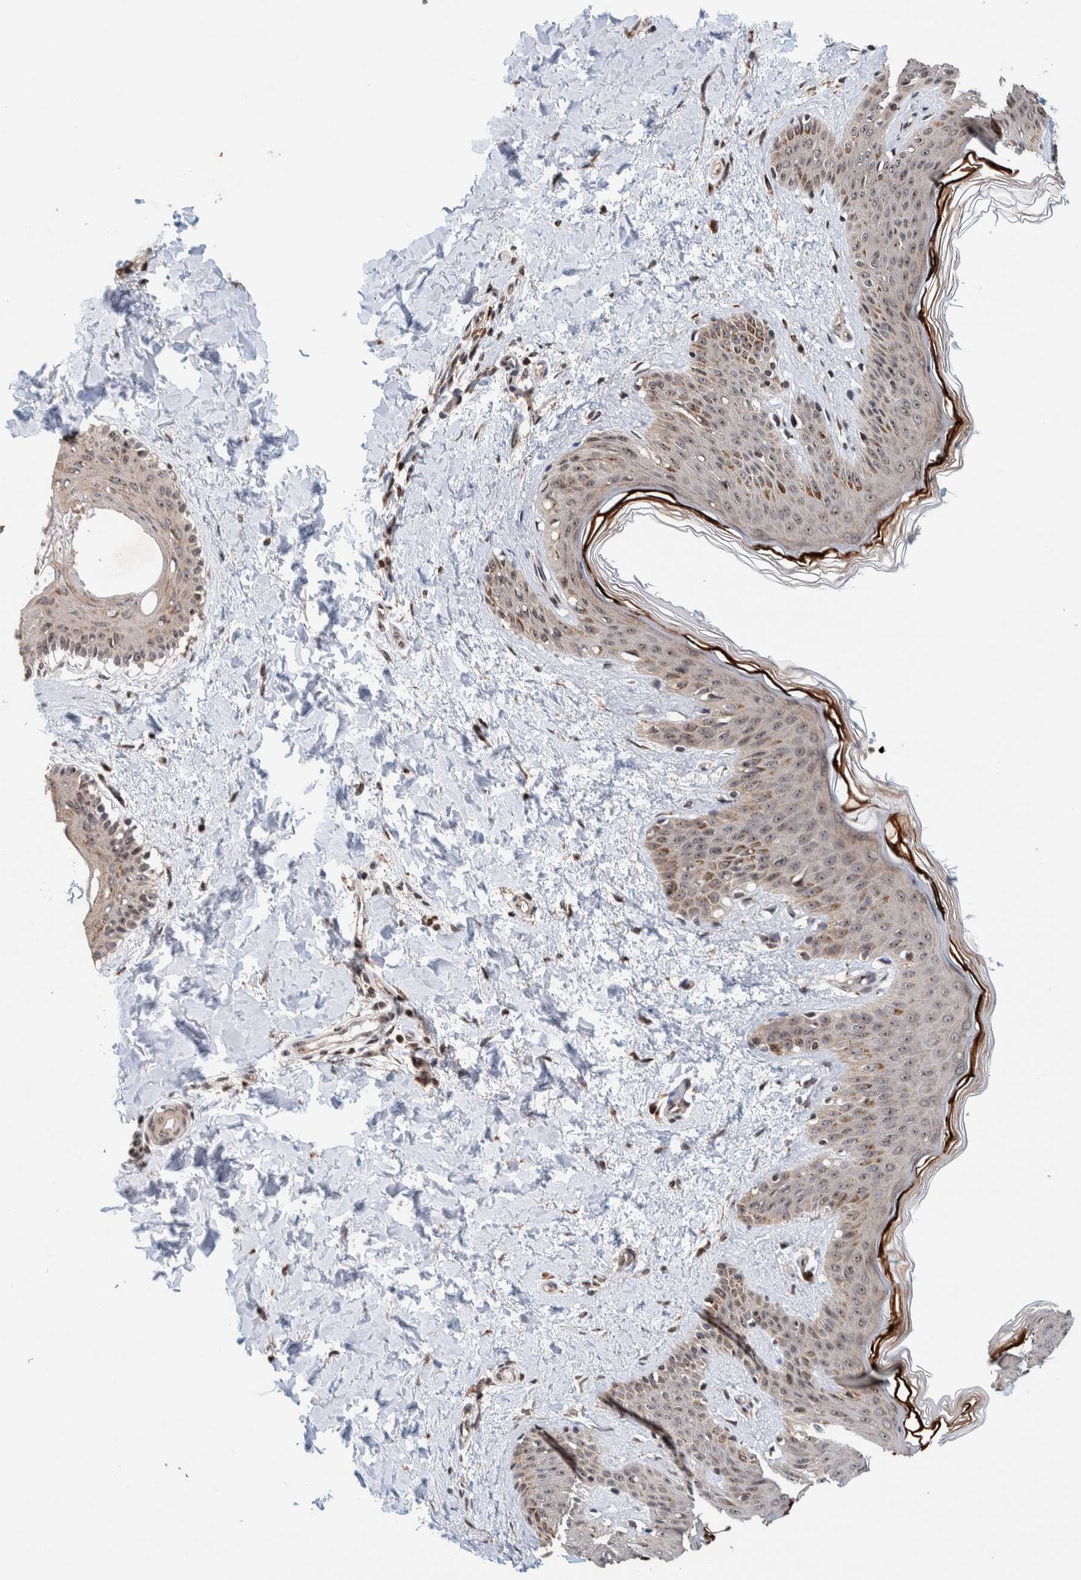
{"staining": {"intensity": "moderate", "quantity": ">75%", "location": "cytoplasmic/membranous,nuclear"}, "tissue": "skin", "cell_type": "Fibroblasts", "image_type": "normal", "snomed": [{"axis": "morphology", "description": "Normal tissue, NOS"}, {"axis": "morphology", "description": "Neoplasm, benign, NOS"}, {"axis": "topography", "description": "Skin"}, {"axis": "topography", "description": "Soft tissue"}], "caption": "Brown immunohistochemical staining in unremarkable skin exhibits moderate cytoplasmic/membranous,nuclear positivity in about >75% of fibroblasts. The protein is stained brown, and the nuclei are stained in blue (DAB IHC with brightfield microscopy, high magnification).", "gene": "CCDC182", "patient": {"sex": "male", "age": 26}}